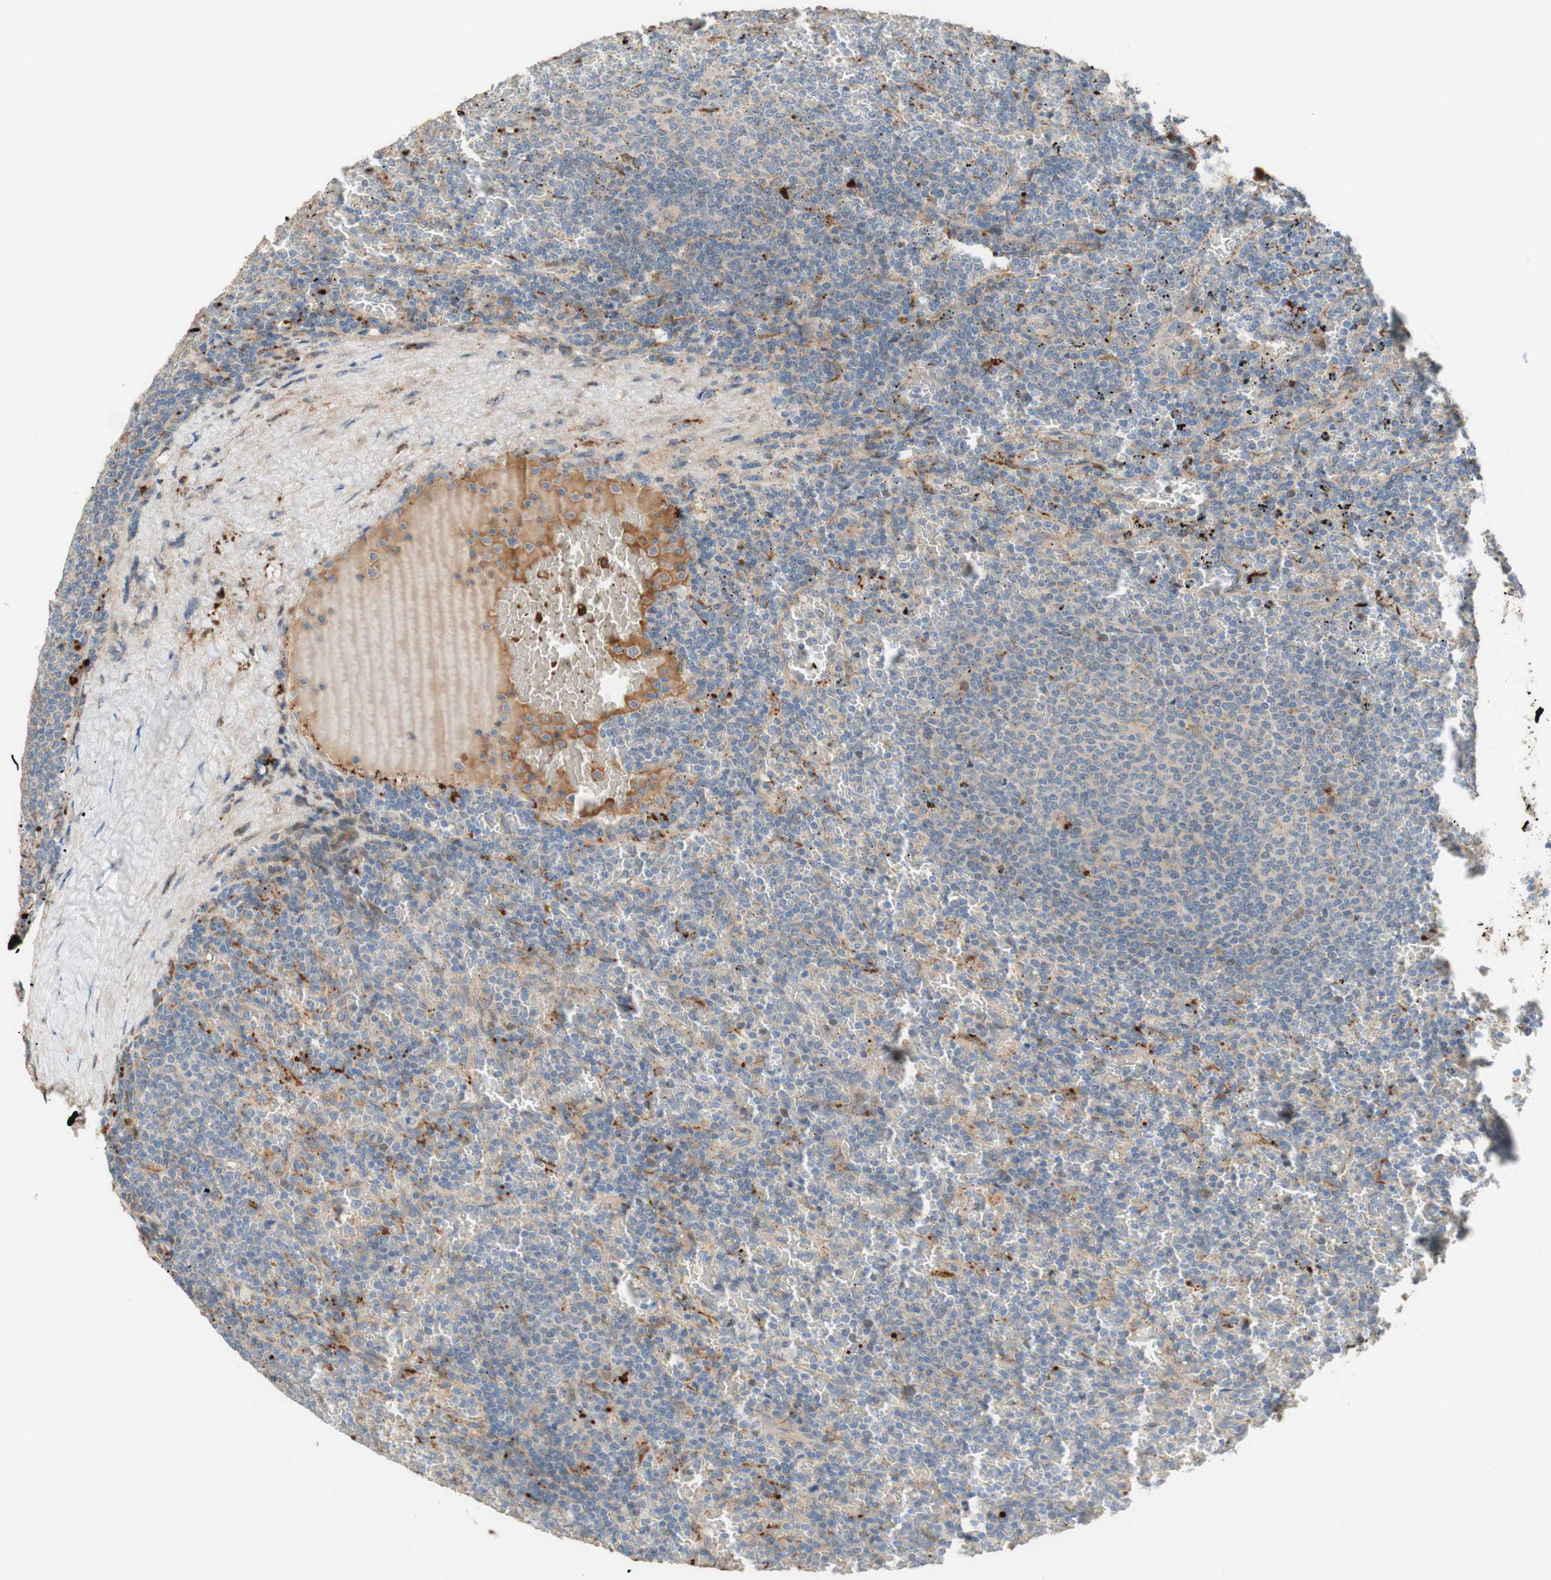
{"staining": {"intensity": "negative", "quantity": "none", "location": "none"}, "tissue": "lymphoma", "cell_type": "Tumor cells", "image_type": "cancer", "snomed": [{"axis": "morphology", "description": "Malignant lymphoma, non-Hodgkin's type, Low grade"}, {"axis": "topography", "description": "Spleen"}], "caption": "Tumor cells show no significant positivity in low-grade malignant lymphoma, non-Hodgkin's type.", "gene": "PTPN21", "patient": {"sex": "female", "age": 77}}